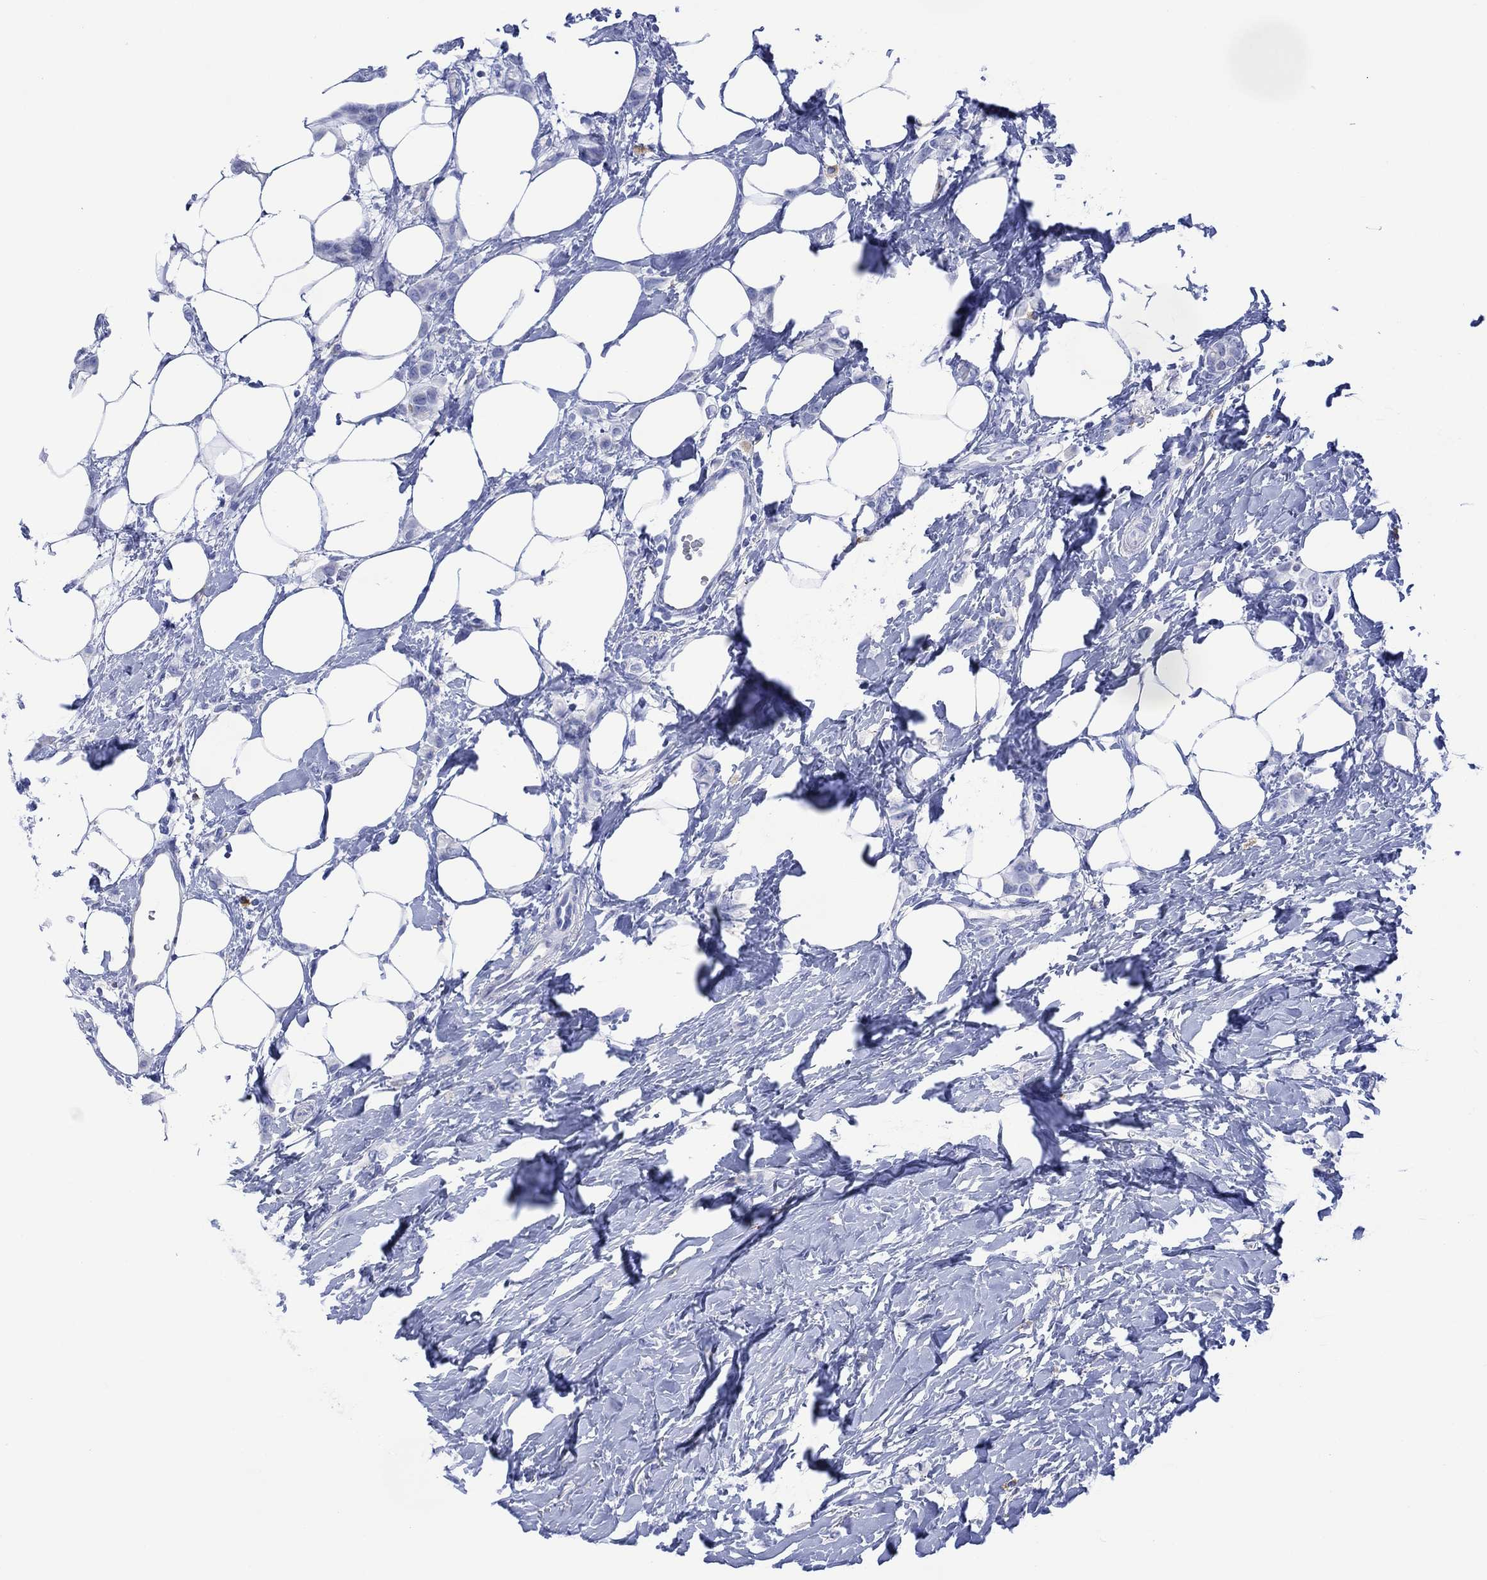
{"staining": {"intensity": "negative", "quantity": "none", "location": "none"}, "tissue": "breast cancer", "cell_type": "Tumor cells", "image_type": "cancer", "snomed": [{"axis": "morphology", "description": "Lobular carcinoma"}, {"axis": "topography", "description": "Breast"}], "caption": "Breast lobular carcinoma was stained to show a protein in brown. There is no significant expression in tumor cells. The staining was performed using DAB (3,3'-diaminobenzidine) to visualize the protein expression in brown, while the nuclei were stained in blue with hematoxylin (Magnification: 20x).", "gene": "DPP4", "patient": {"sex": "female", "age": 66}}